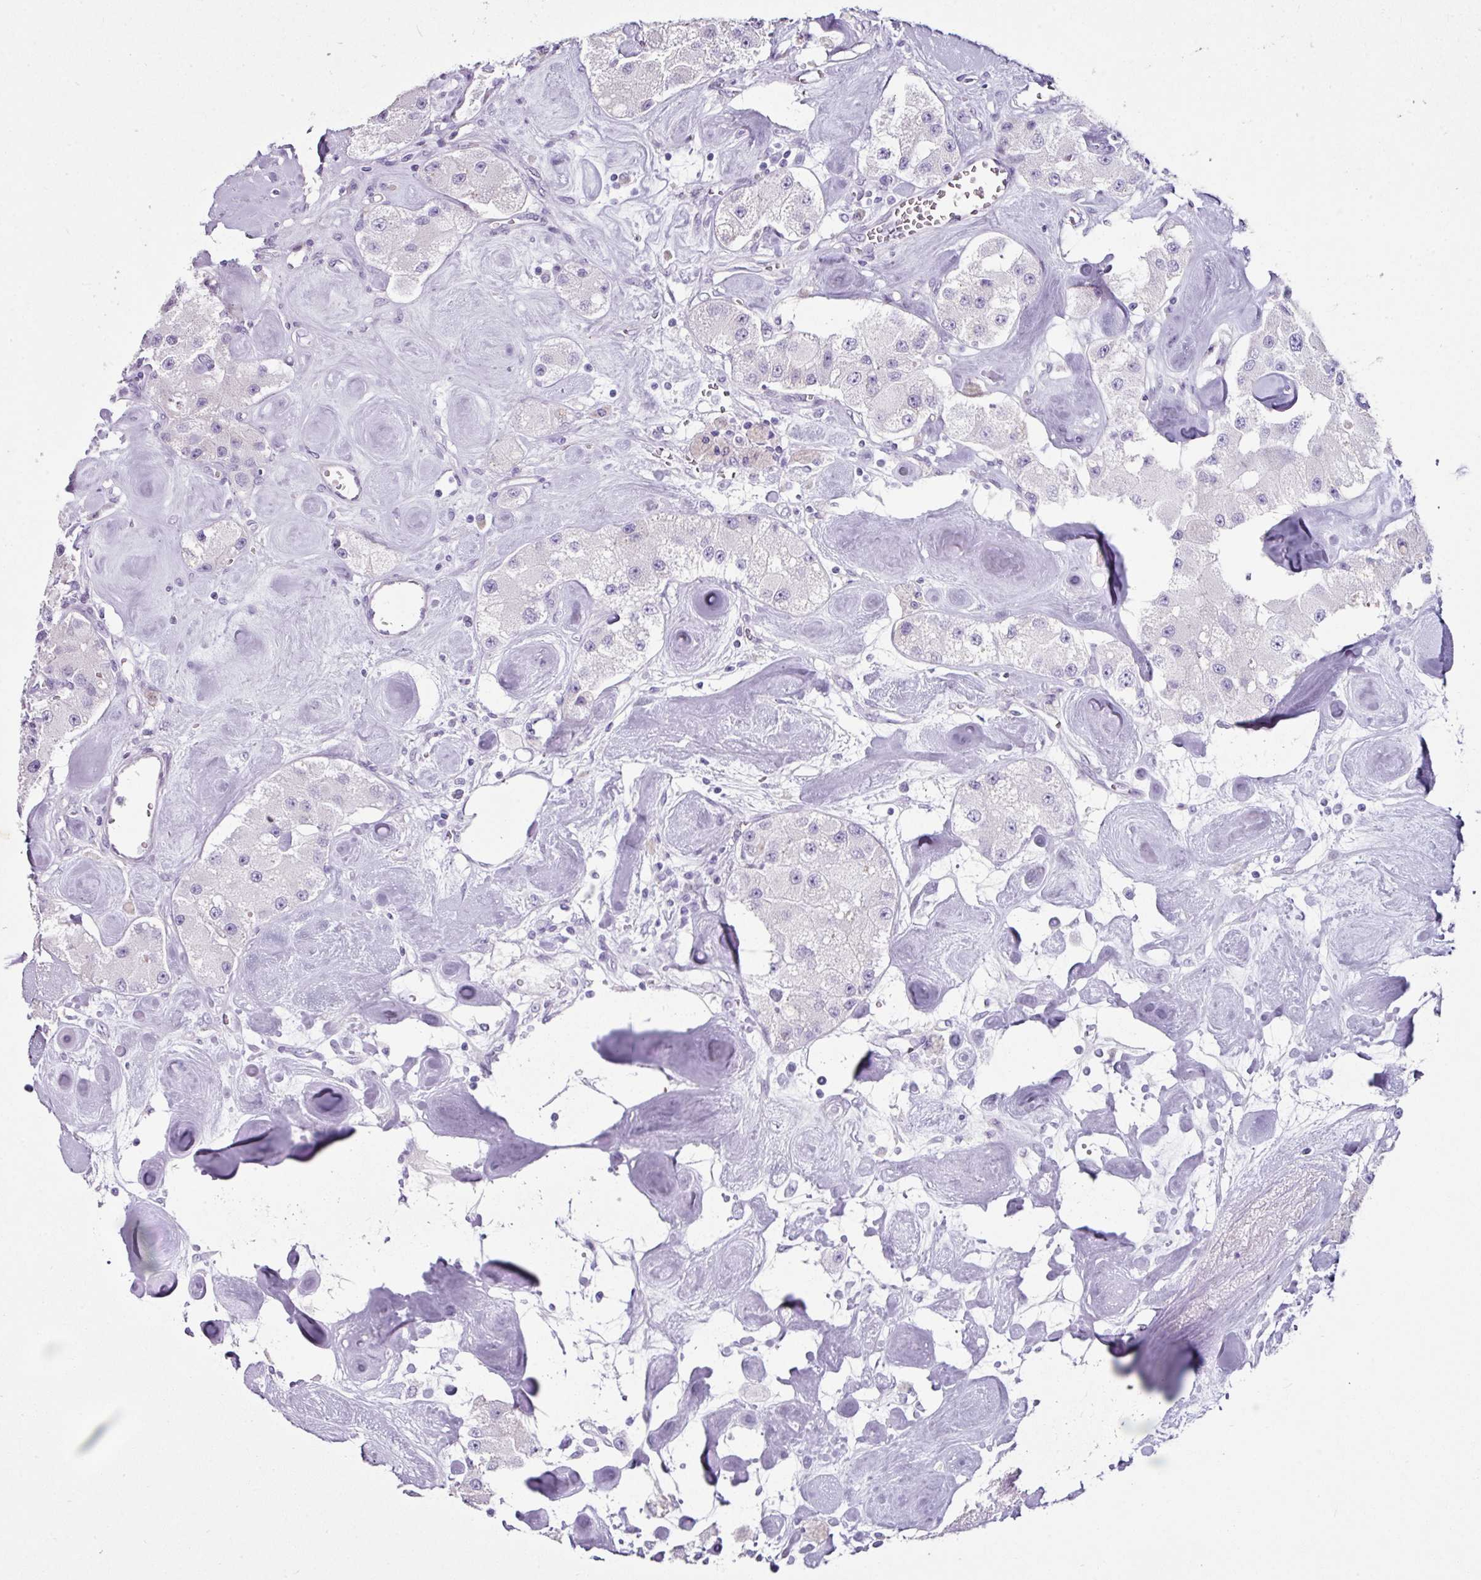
{"staining": {"intensity": "negative", "quantity": "none", "location": "none"}, "tissue": "carcinoid", "cell_type": "Tumor cells", "image_type": "cancer", "snomed": [{"axis": "morphology", "description": "Carcinoid, malignant, NOS"}, {"axis": "topography", "description": "Pancreas"}], "caption": "Immunohistochemical staining of human carcinoid demonstrates no significant positivity in tumor cells.", "gene": "TRA2A", "patient": {"sex": "male", "age": 41}}